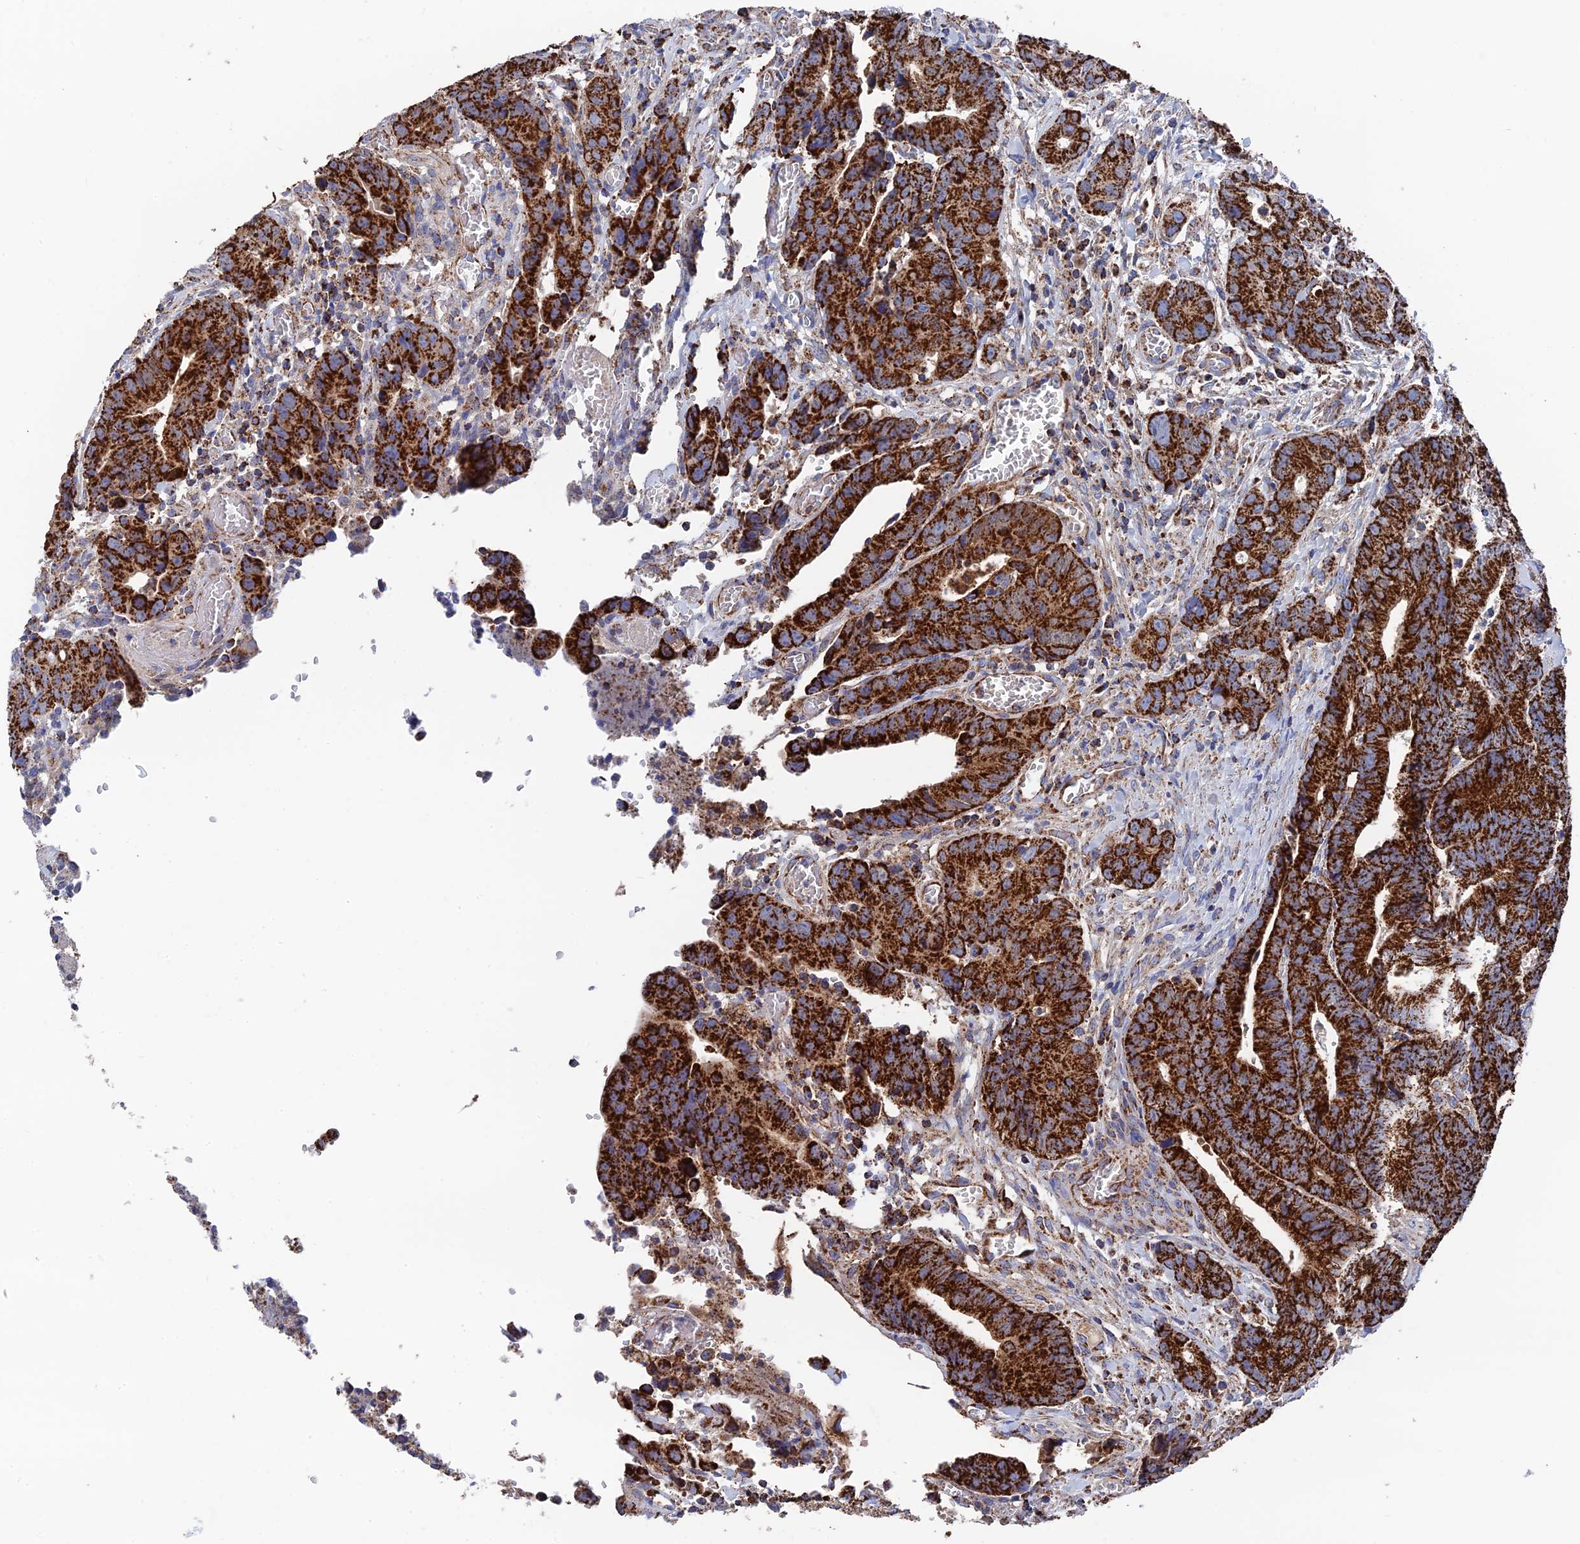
{"staining": {"intensity": "strong", "quantity": ">75%", "location": "cytoplasmic/membranous"}, "tissue": "colorectal cancer", "cell_type": "Tumor cells", "image_type": "cancer", "snomed": [{"axis": "morphology", "description": "Adenocarcinoma, NOS"}, {"axis": "topography", "description": "Colon"}], "caption": "Protein staining demonstrates strong cytoplasmic/membranous staining in approximately >75% of tumor cells in colorectal cancer. The staining is performed using DAB brown chromogen to label protein expression. The nuclei are counter-stained blue using hematoxylin.", "gene": "HAUS8", "patient": {"sex": "female", "age": 57}}